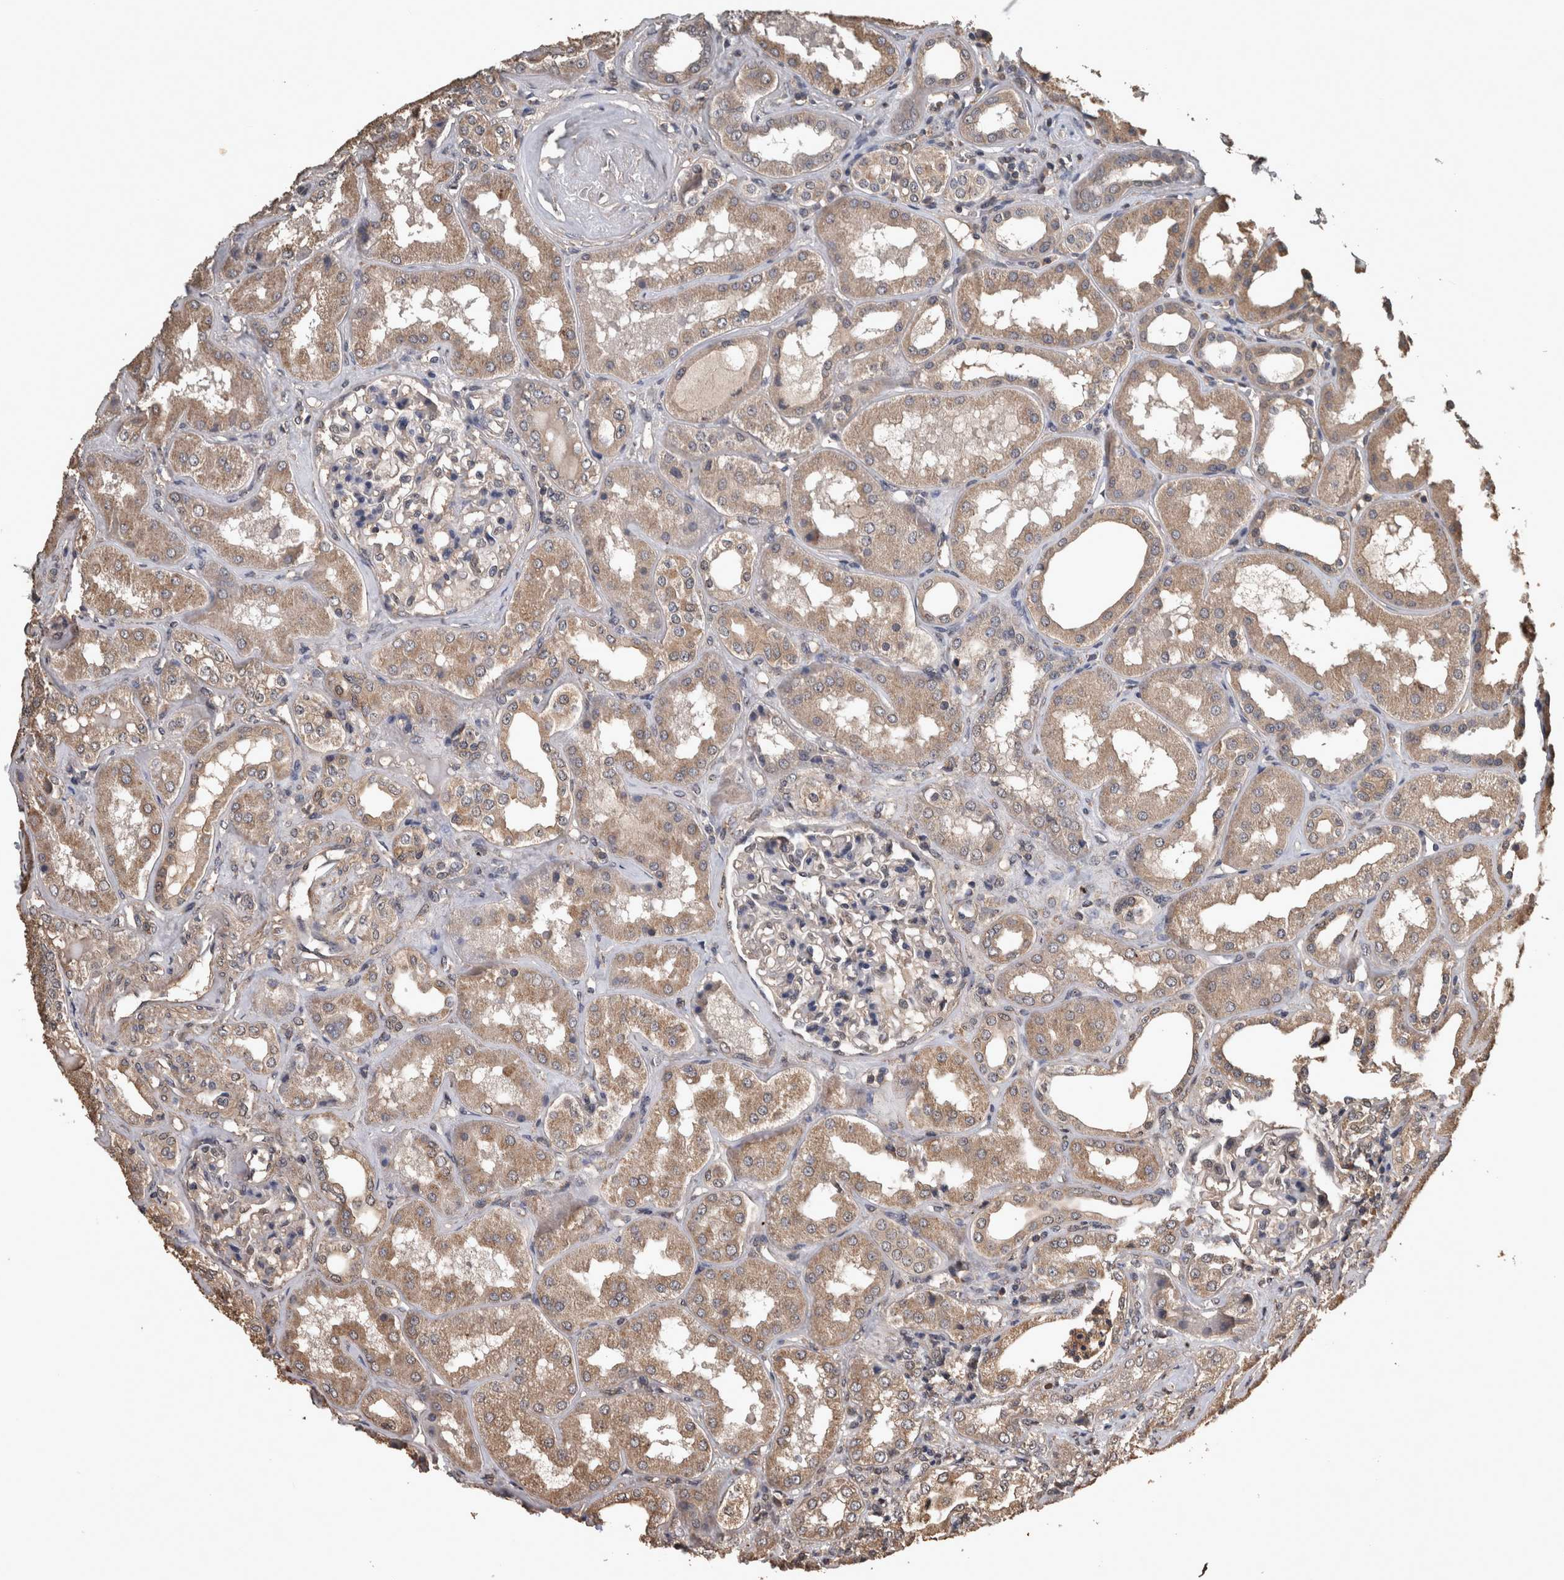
{"staining": {"intensity": "weak", "quantity": "<25%", "location": "cytoplasmic/membranous"}, "tissue": "kidney", "cell_type": "Cells in glomeruli", "image_type": "normal", "snomed": [{"axis": "morphology", "description": "Normal tissue, NOS"}, {"axis": "topography", "description": "Kidney"}], "caption": "Protein analysis of normal kidney exhibits no significant positivity in cells in glomeruli.", "gene": "FGFRL1", "patient": {"sex": "female", "age": 56}}